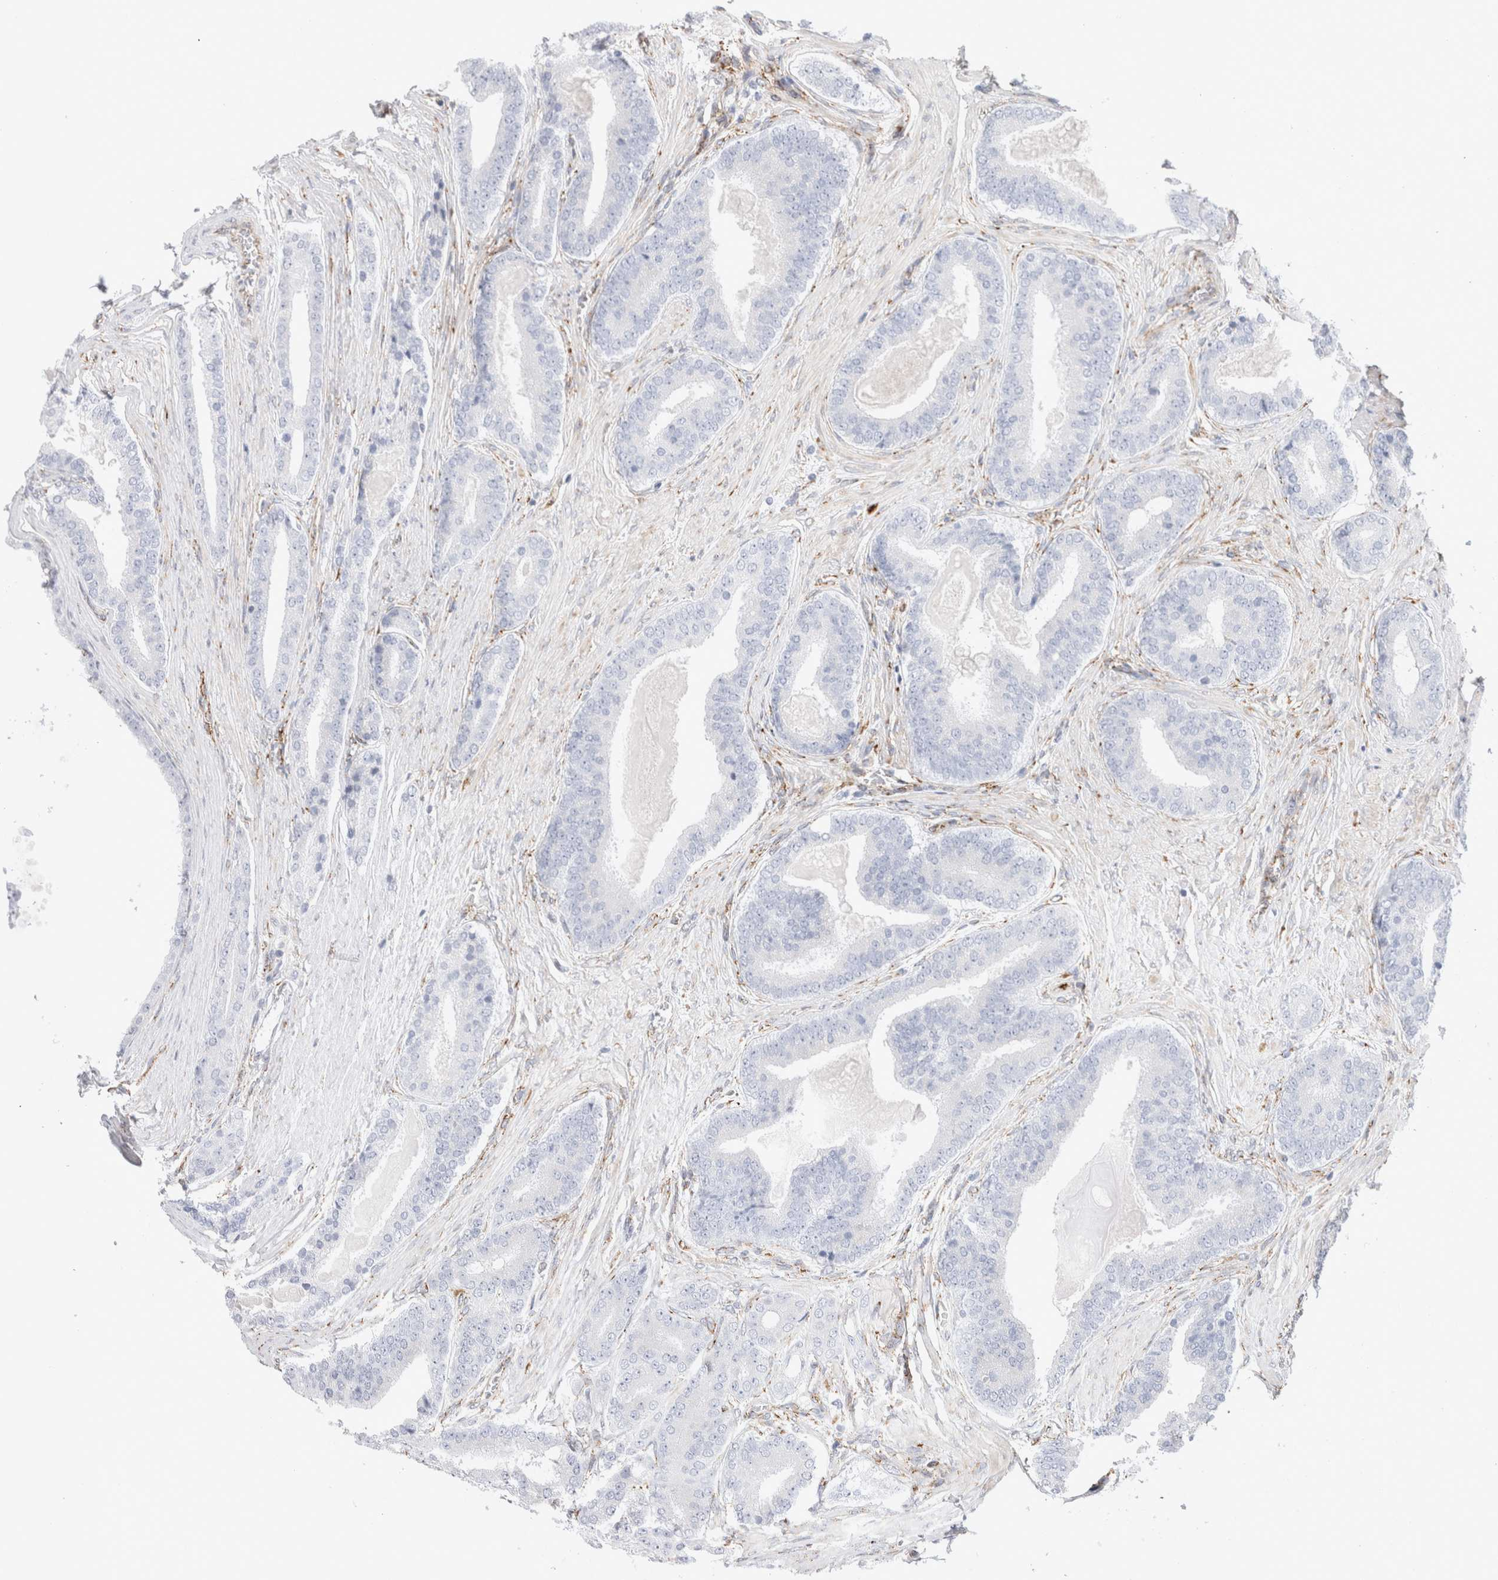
{"staining": {"intensity": "negative", "quantity": "none", "location": "none"}, "tissue": "prostate cancer", "cell_type": "Tumor cells", "image_type": "cancer", "snomed": [{"axis": "morphology", "description": "Adenocarcinoma, High grade"}, {"axis": "topography", "description": "Prostate"}], "caption": "The immunohistochemistry (IHC) histopathology image has no significant expression in tumor cells of prostate cancer tissue. Brightfield microscopy of immunohistochemistry stained with DAB (brown) and hematoxylin (blue), captured at high magnification.", "gene": "CNPY4", "patient": {"sex": "male", "age": 60}}